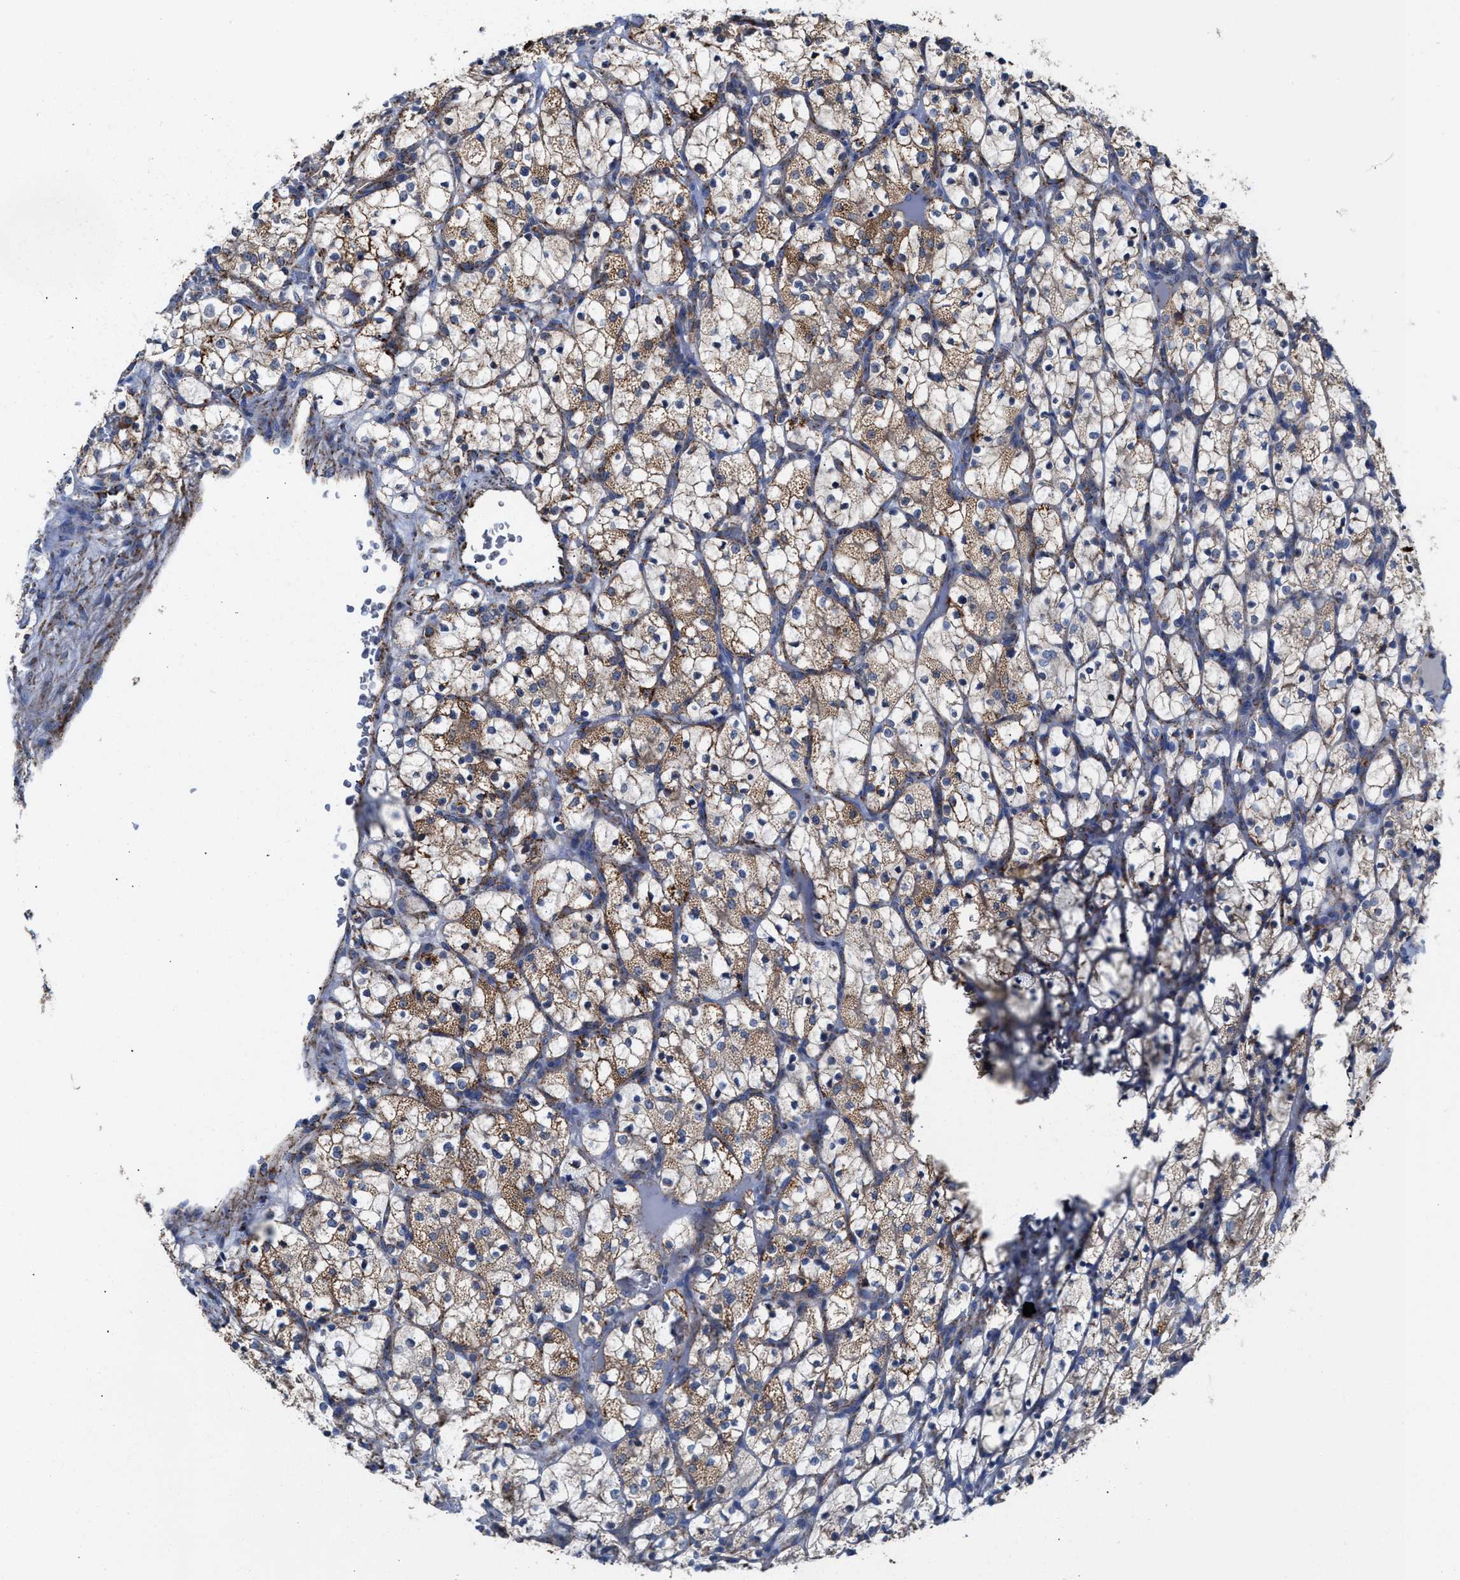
{"staining": {"intensity": "moderate", "quantity": "25%-75%", "location": "cytoplasmic/membranous"}, "tissue": "renal cancer", "cell_type": "Tumor cells", "image_type": "cancer", "snomed": [{"axis": "morphology", "description": "Adenocarcinoma, NOS"}, {"axis": "topography", "description": "Kidney"}], "caption": "The immunohistochemical stain labels moderate cytoplasmic/membranous staining in tumor cells of renal cancer tissue.", "gene": "MECR", "patient": {"sex": "female", "age": 69}}